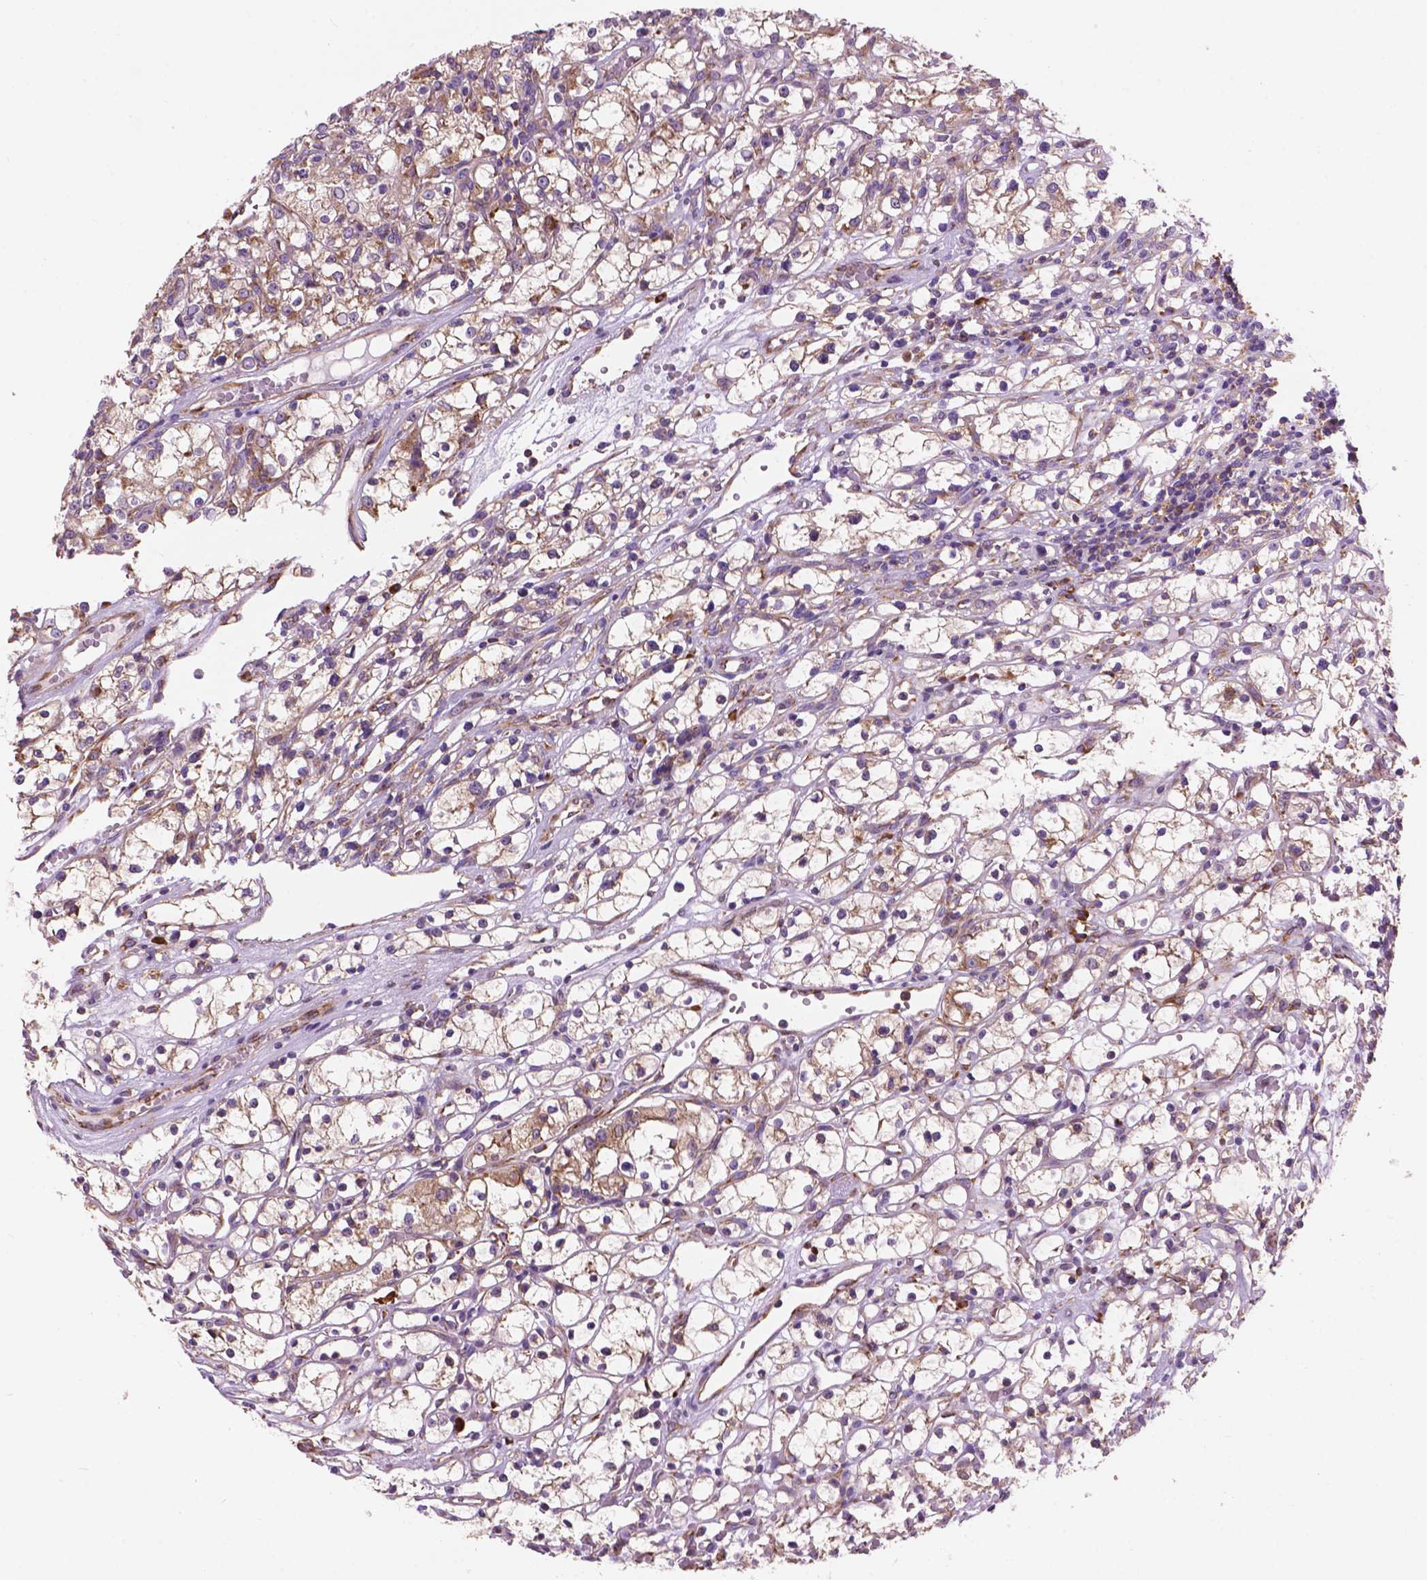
{"staining": {"intensity": "moderate", "quantity": ">75%", "location": "cytoplasmic/membranous"}, "tissue": "renal cancer", "cell_type": "Tumor cells", "image_type": "cancer", "snomed": [{"axis": "morphology", "description": "Adenocarcinoma, NOS"}, {"axis": "topography", "description": "Kidney"}], "caption": "Immunohistochemistry image of human renal cancer (adenocarcinoma) stained for a protein (brown), which displays medium levels of moderate cytoplasmic/membranous expression in about >75% of tumor cells.", "gene": "RPL37A", "patient": {"sex": "female", "age": 59}}